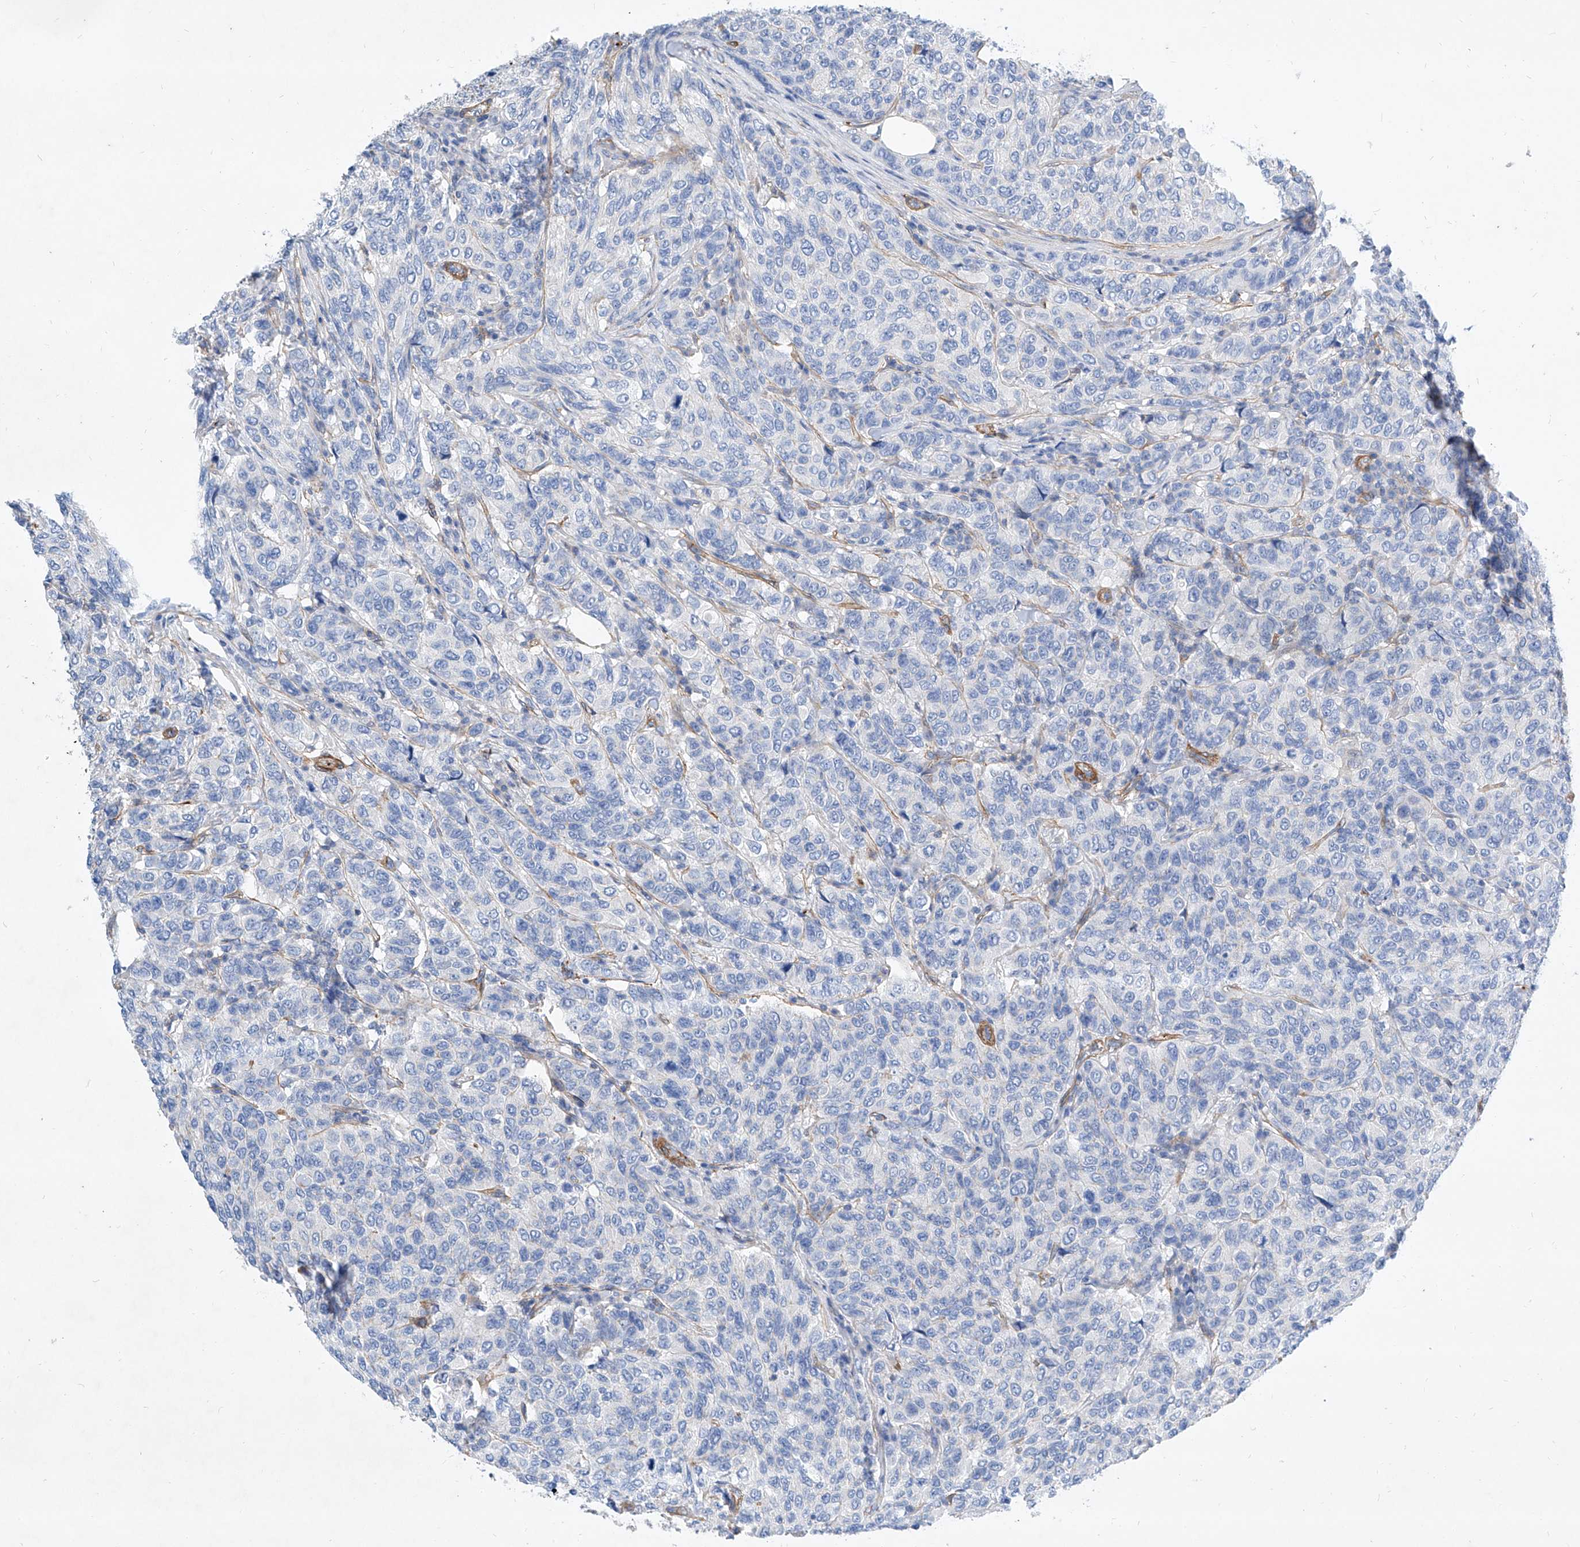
{"staining": {"intensity": "negative", "quantity": "none", "location": "none"}, "tissue": "breast cancer", "cell_type": "Tumor cells", "image_type": "cancer", "snomed": [{"axis": "morphology", "description": "Duct carcinoma"}, {"axis": "topography", "description": "Breast"}], "caption": "A high-resolution photomicrograph shows immunohistochemistry (IHC) staining of breast cancer, which exhibits no significant positivity in tumor cells.", "gene": "TAS2R60", "patient": {"sex": "female", "age": 55}}